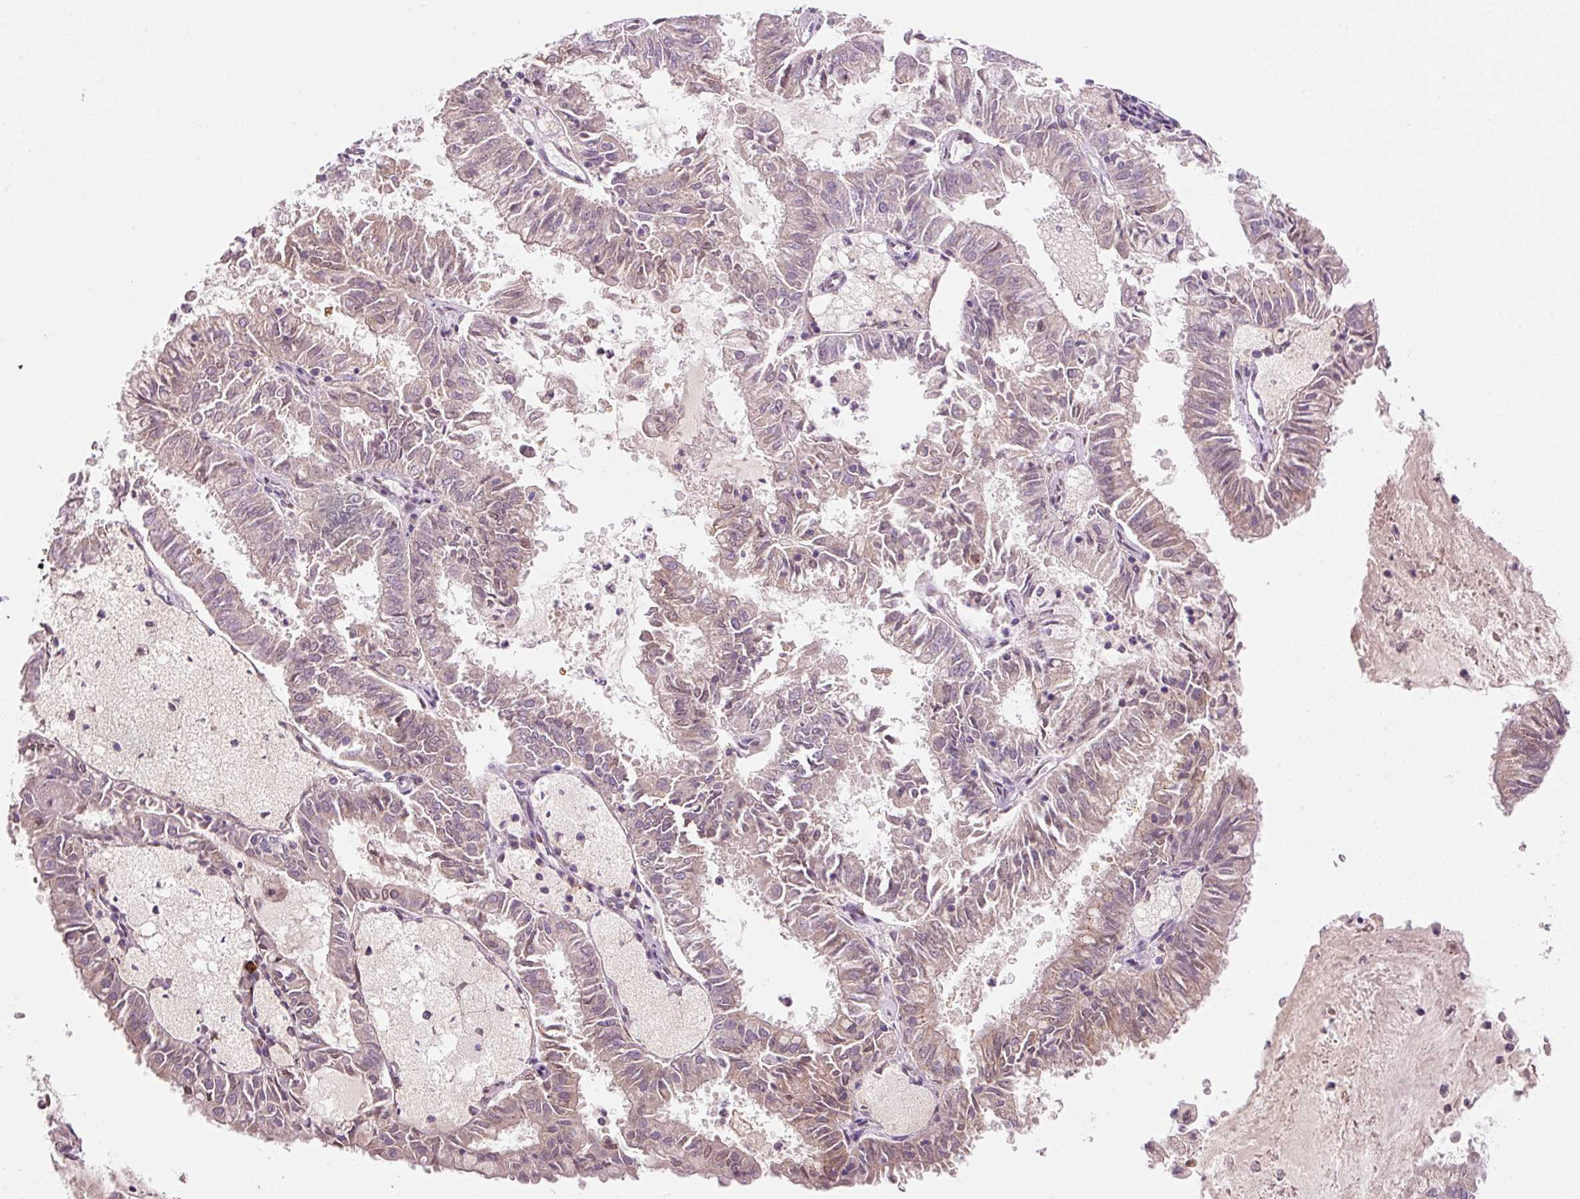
{"staining": {"intensity": "weak", "quantity": "<25%", "location": "cytoplasmic/membranous"}, "tissue": "endometrial cancer", "cell_type": "Tumor cells", "image_type": "cancer", "snomed": [{"axis": "morphology", "description": "Adenocarcinoma, NOS"}, {"axis": "topography", "description": "Endometrium"}], "caption": "There is no significant expression in tumor cells of endometrial cancer.", "gene": "FAM78B", "patient": {"sex": "female", "age": 57}}